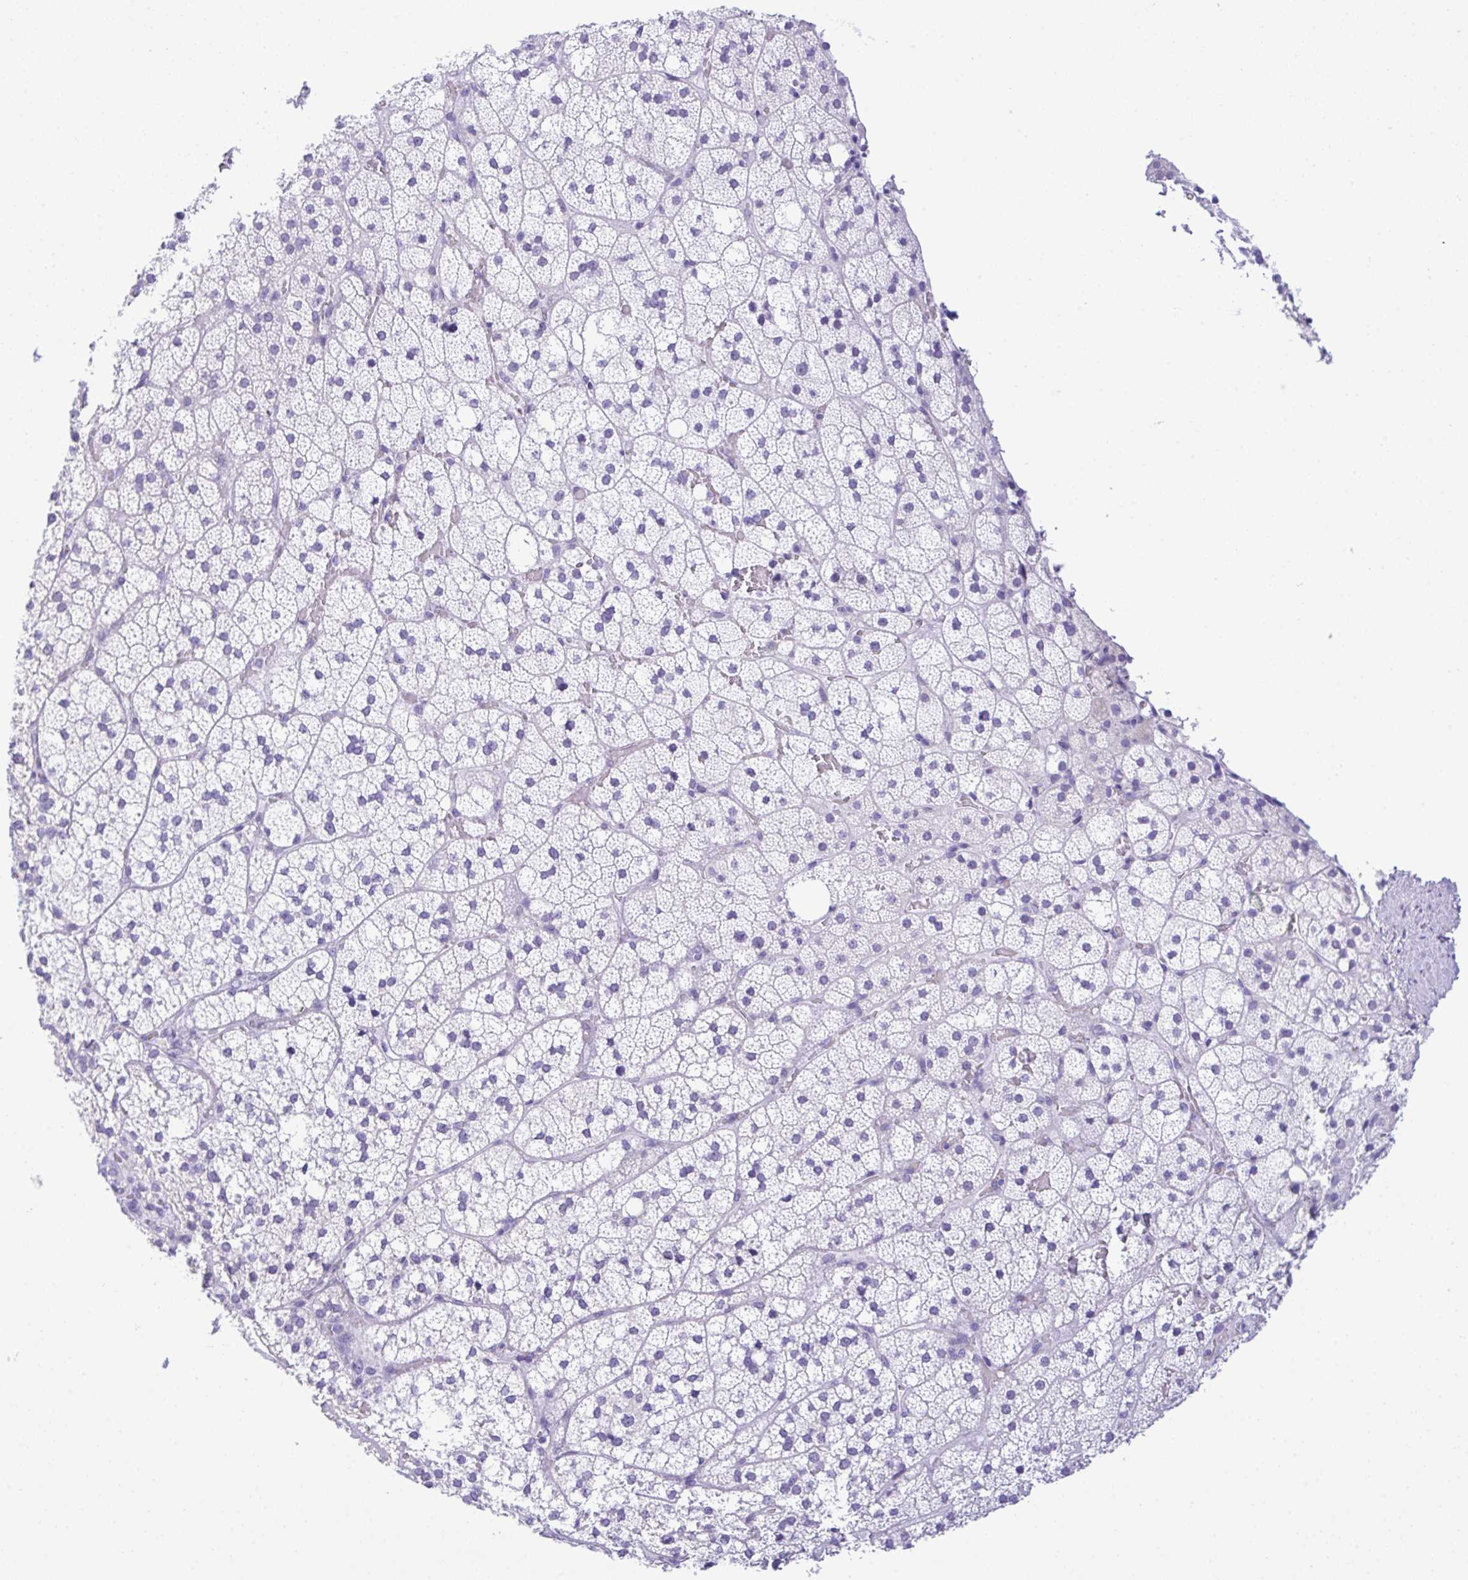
{"staining": {"intensity": "negative", "quantity": "none", "location": "none"}, "tissue": "adrenal gland", "cell_type": "Glandular cells", "image_type": "normal", "snomed": [{"axis": "morphology", "description": "Normal tissue, NOS"}, {"axis": "topography", "description": "Adrenal gland"}], "caption": "DAB (3,3'-diaminobenzidine) immunohistochemical staining of unremarkable adrenal gland shows no significant positivity in glandular cells.", "gene": "RRM2", "patient": {"sex": "male", "age": 53}}